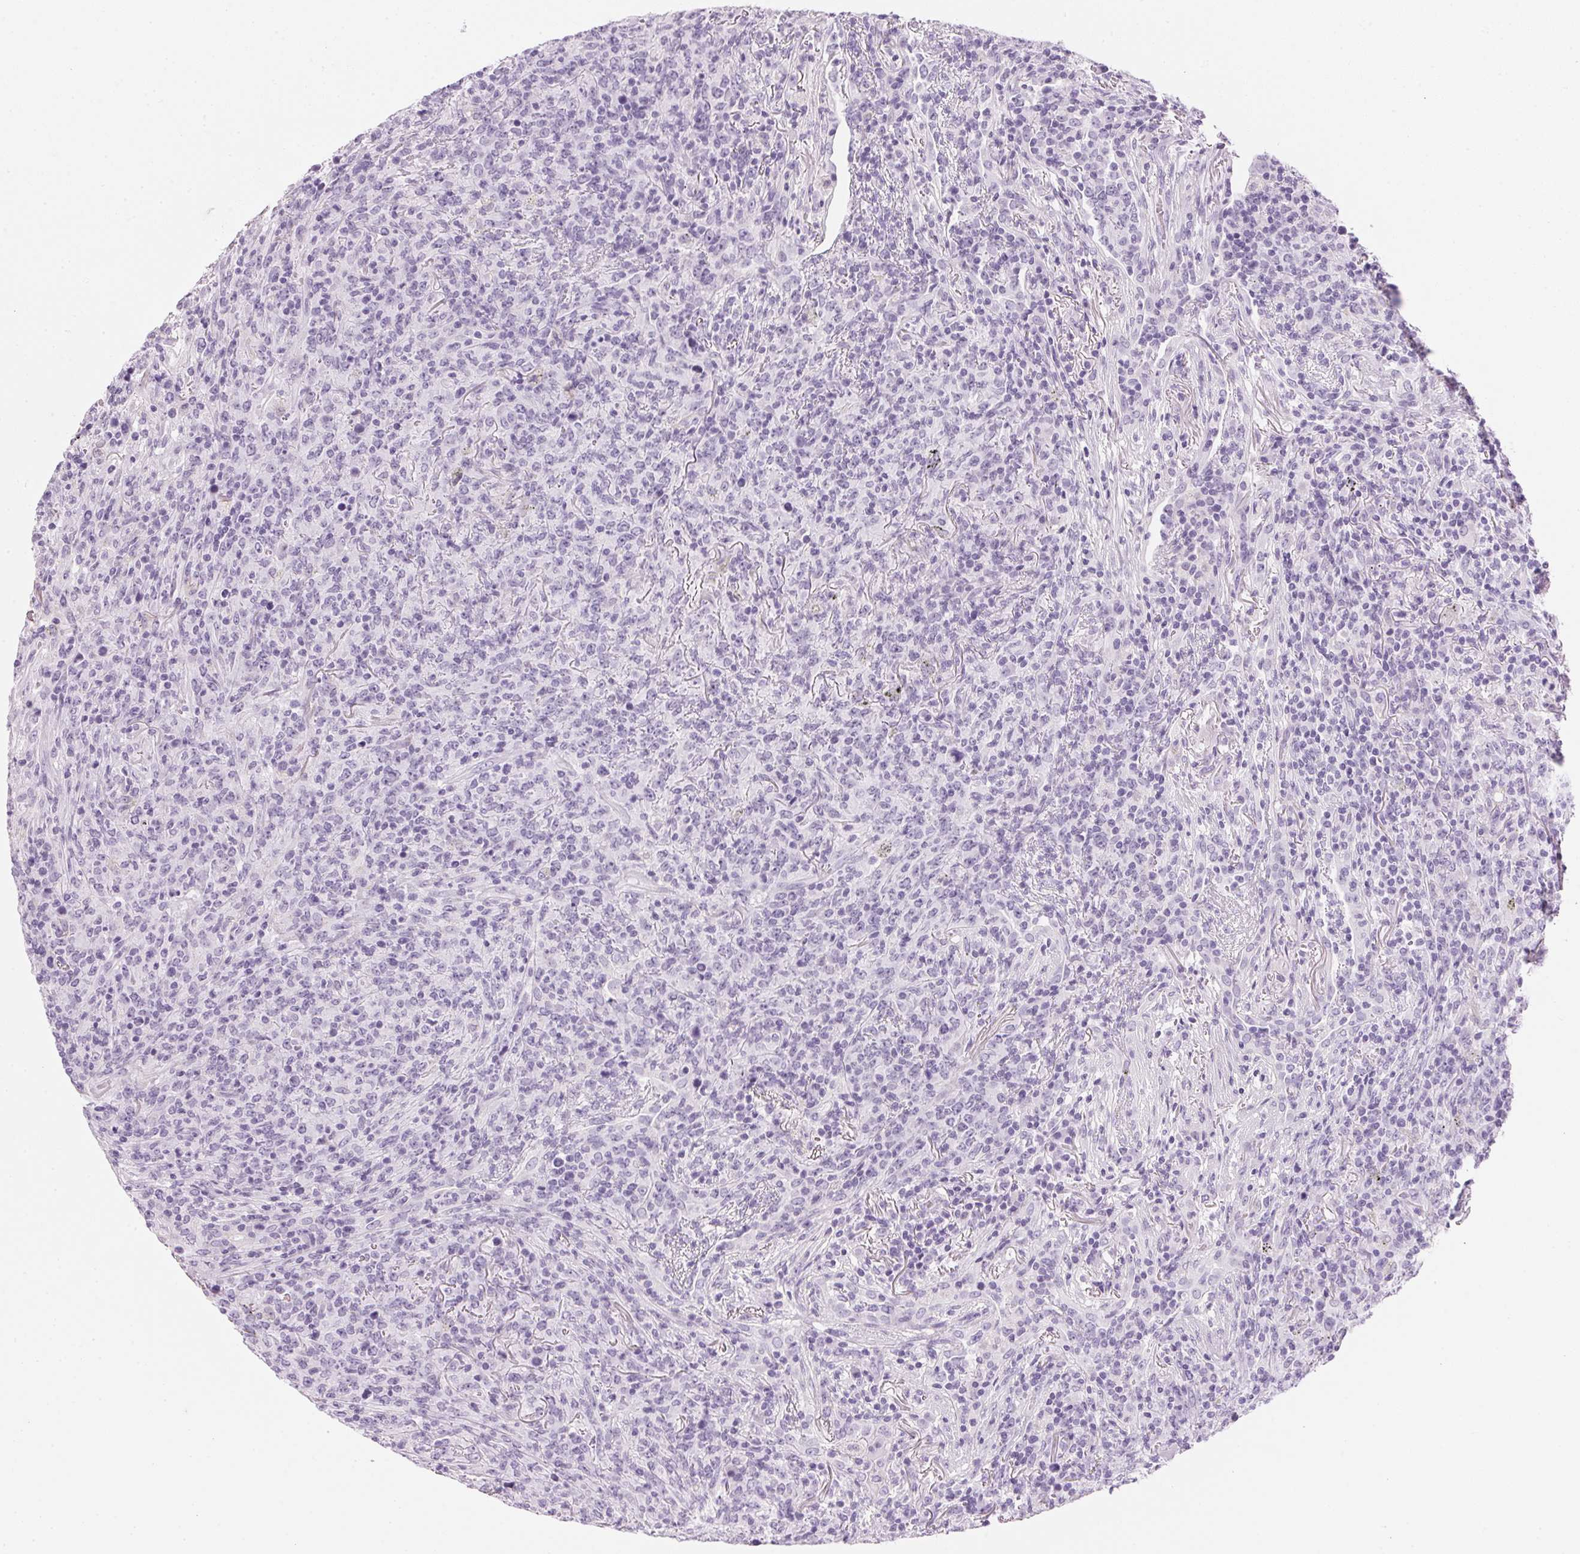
{"staining": {"intensity": "negative", "quantity": "none", "location": "none"}, "tissue": "lymphoma", "cell_type": "Tumor cells", "image_type": "cancer", "snomed": [{"axis": "morphology", "description": "Malignant lymphoma, non-Hodgkin's type, High grade"}, {"axis": "topography", "description": "Lung"}], "caption": "Immunohistochemistry histopathology image of neoplastic tissue: lymphoma stained with DAB (3,3'-diaminobenzidine) shows no significant protein expression in tumor cells. (IHC, brightfield microscopy, high magnification).", "gene": "IGFBP1", "patient": {"sex": "male", "age": 79}}